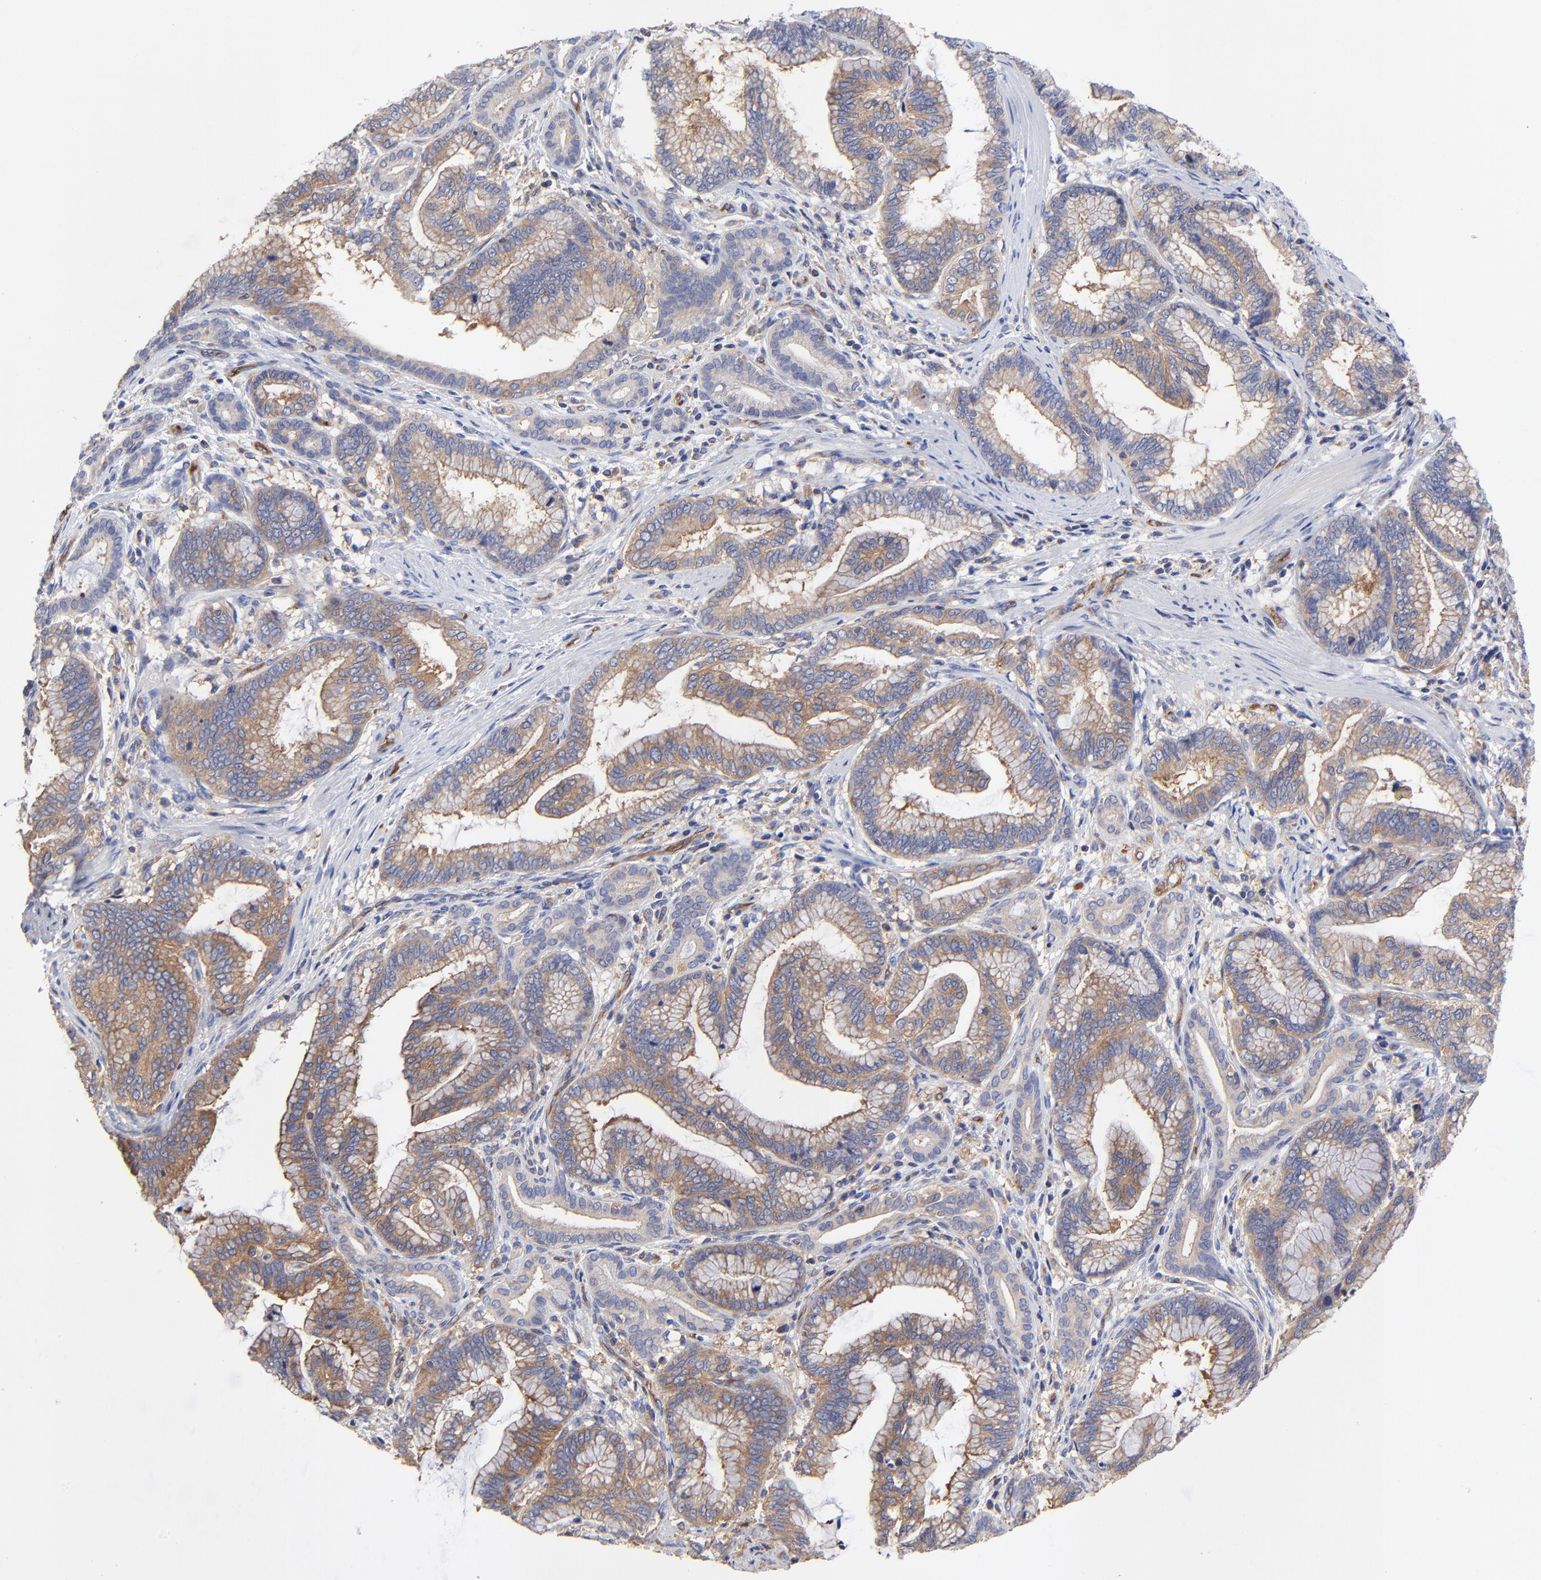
{"staining": {"intensity": "moderate", "quantity": "25%-75%", "location": "cytoplasmic/membranous"}, "tissue": "pancreatic cancer", "cell_type": "Tumor cells", "image_type": "cancer", "snomed": [{"axis": "morphology", "description": "Adenocarcinoma, NOS"}, {"axis": "topography", "description": "Pancreas"}], "caption": "Tumor cells exhibit moderate cytoplasmic/membranous positivity in approximately 25%-75% of cells in pancreatic adenocarcinoma.", "gene": "SULF2", "patient": {"sex": "female", "age": 64}}